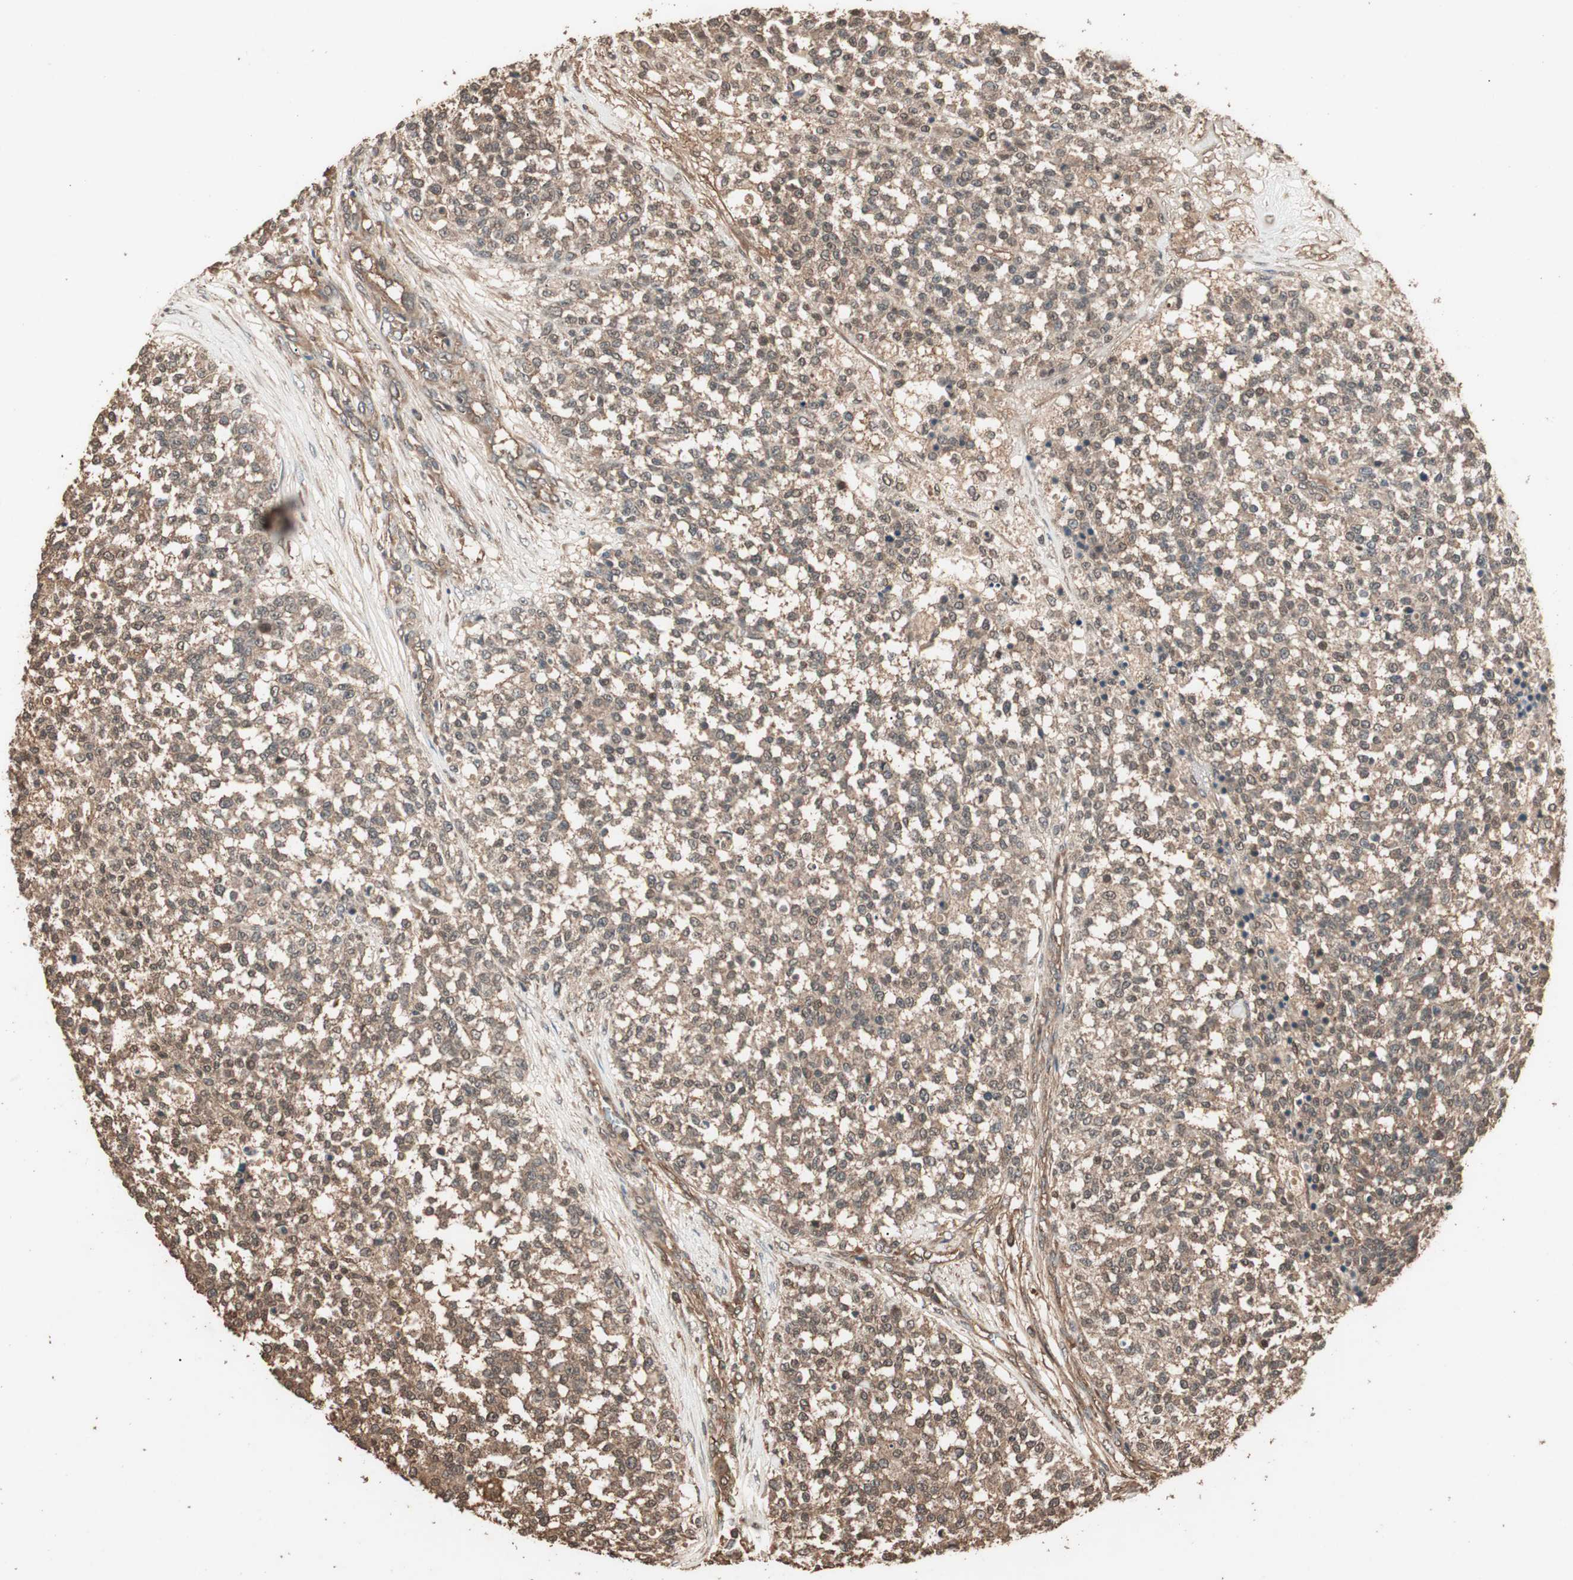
{"staining": {"intensity": "moderate", "quantity": ">75%", "location": "cytoplasmic/membranous"}, "tissue": "testis cancer", "cell_type": "Tumor cells", "image_type": "cancer", "snomed": [{"axis": "morphology", "description": "Seminoma, NOS"}, {"axis": "topography", "description": "Testis"}], "caption": "Brown immunohistochemical staining in human seminoma (testis) reveals moderate cytoplasmic/membranous expression in about >75% of tumor cells. Using DAB (3,3'-diaminobenzidine) (brown) and hematoxylin (blue) stains, captured at high magnification using brightfield microscopy.", "gene": "CCN4", "patient": {"sex": "male", "age": 59}}